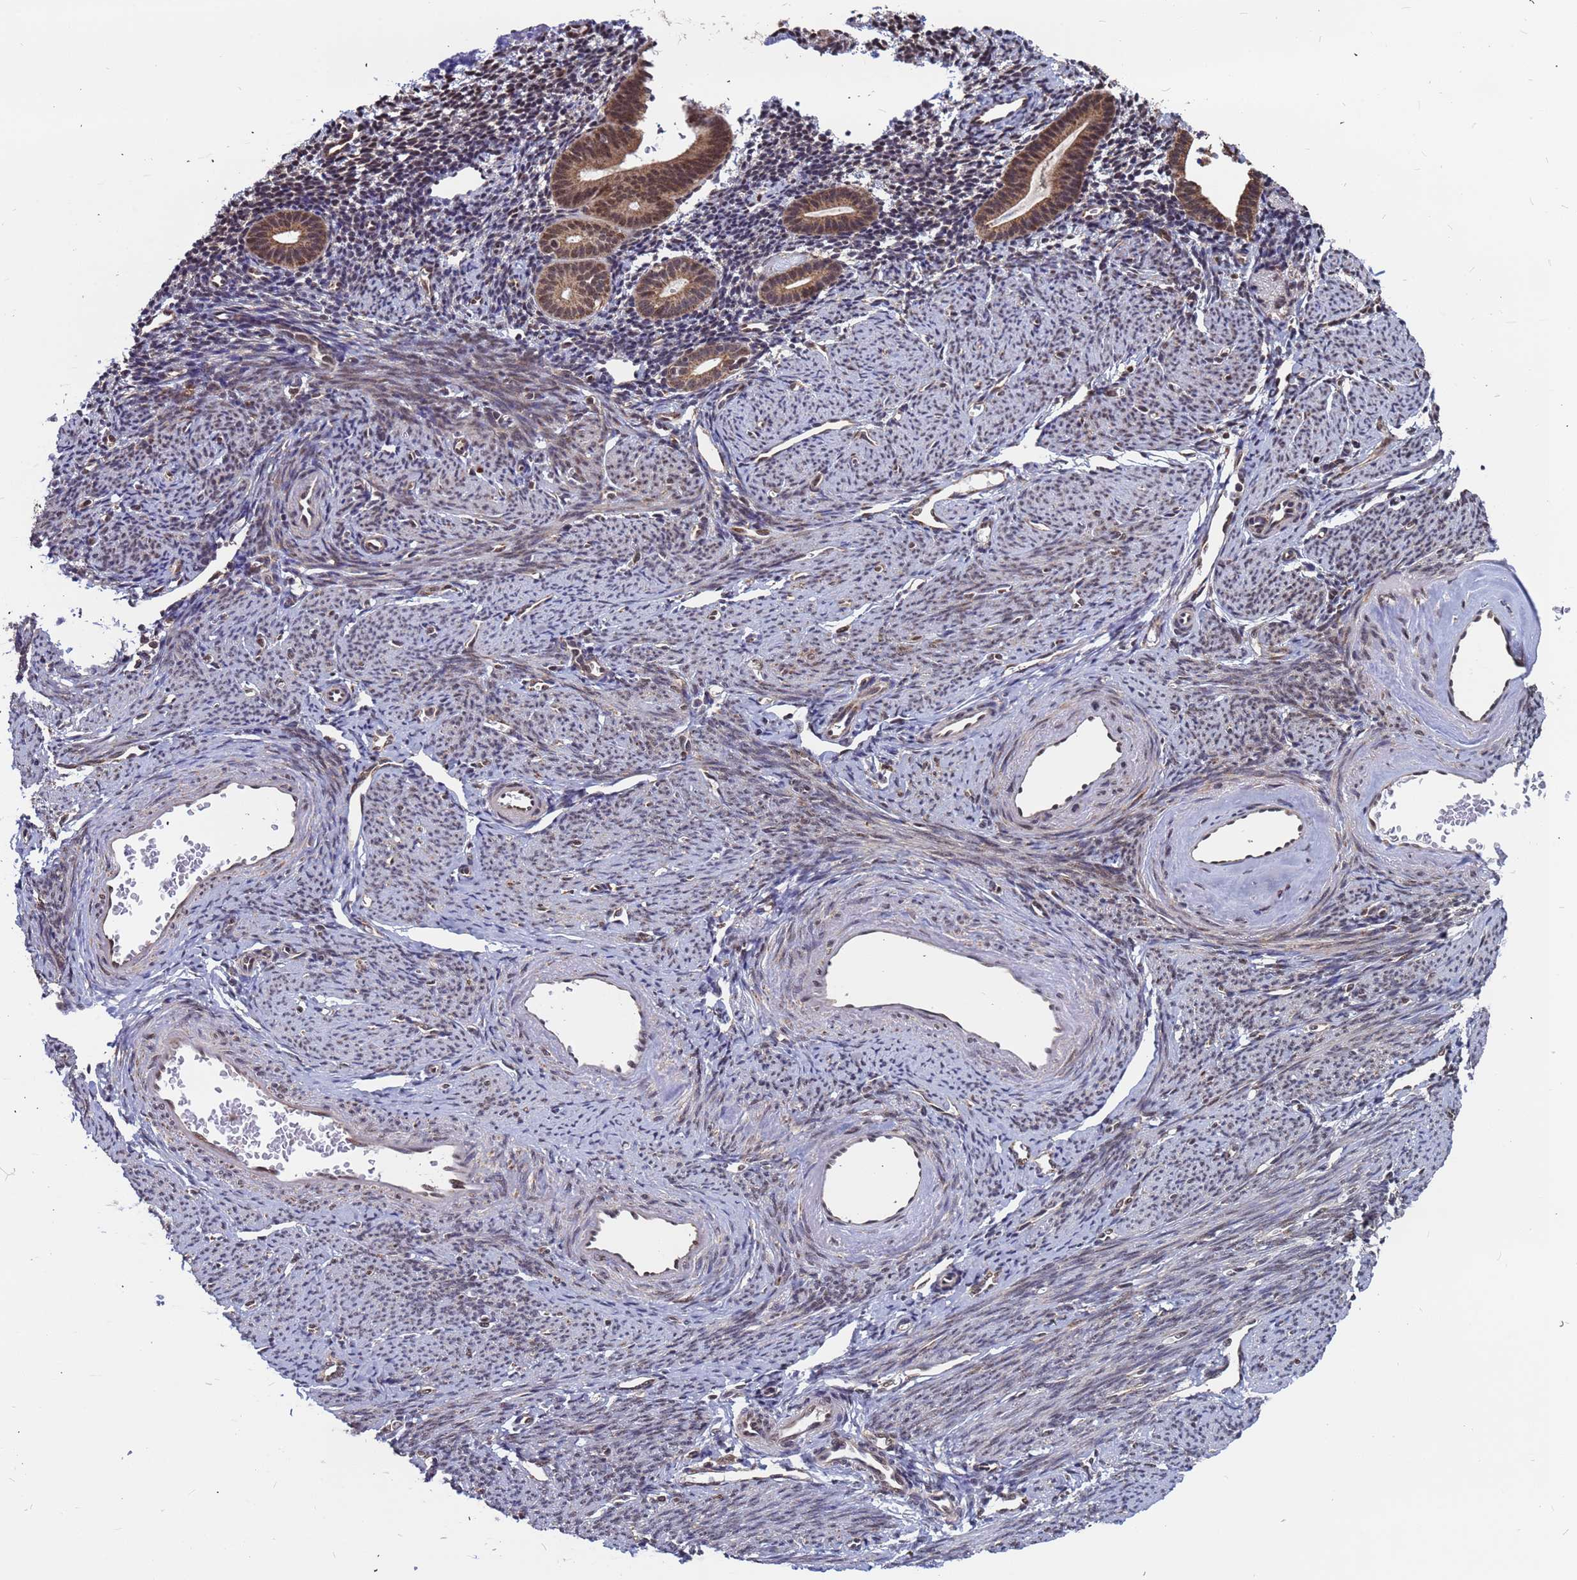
{"staining": {"intensity": "moderate", "quantity": "<25%", "location": "cytoplasmic/membranous,nuclear"}, "tissue": "endometrium", "cell_type": "Cells in endometrial stroma", "image_type": "normal", "snomed": [{"axis": "morphology", "description": "Normal tissue, NOS"}, {"axis": "topography", "description": "Endometrium"}], "caption": "Moderate cytoplasmic/membranous,nuclear protein expression is identified in approximately <25% of cells in endometrial stroma in endometrium. The protein of interest is stained brown, and the nuclei are stained in blue (DAB IHC with brightfield microscopy, high magnification).", "gene": "DENND2B", "patient": {"sex": "female", "age": 56}}